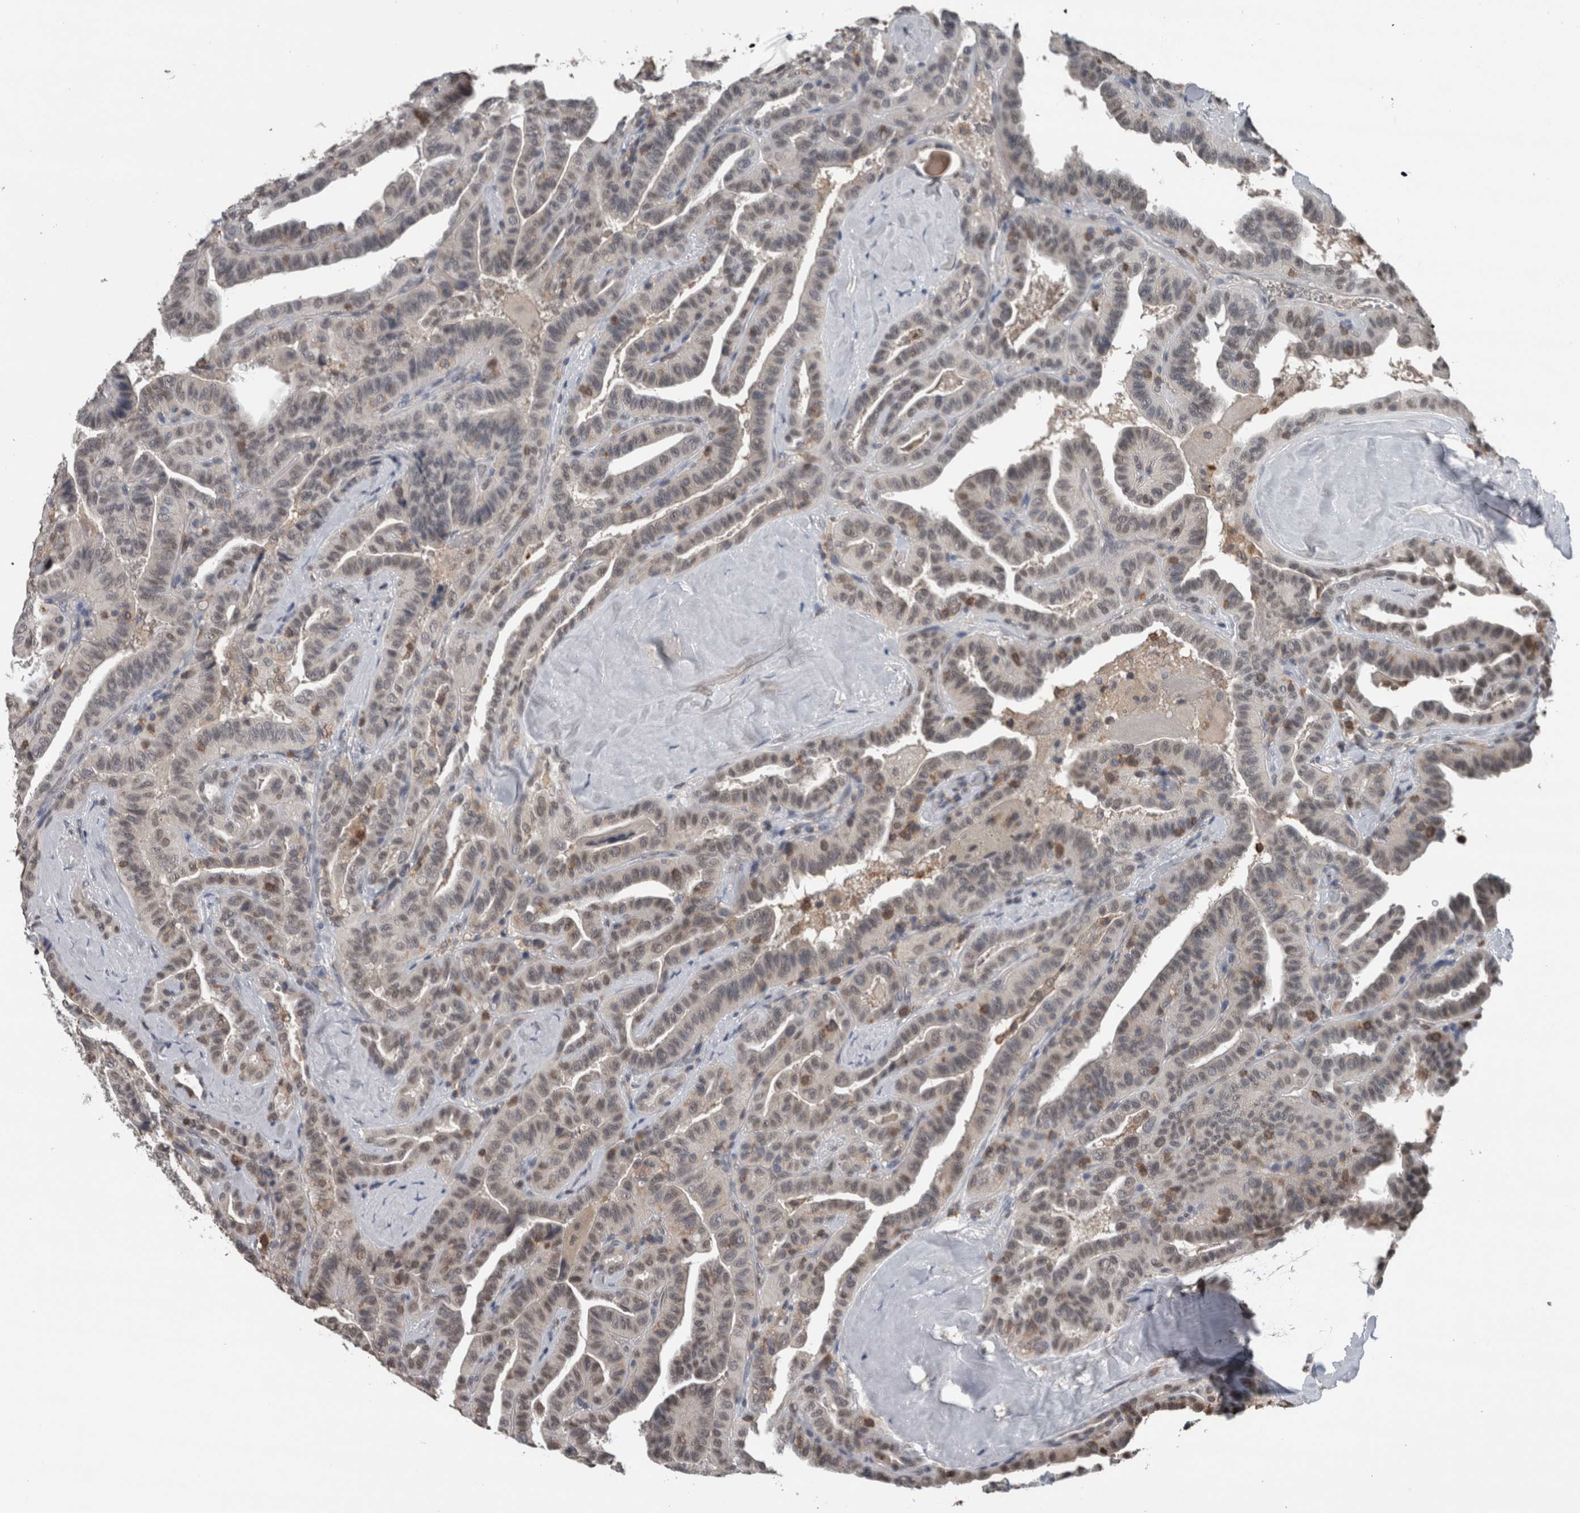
{"staining": {"intensity": "negative", "quantity": "none", "location": "none"}, "tissue": "thyroid cancer", "cell_type": "Tumor cells", "image_type": "cancer", "snomed": [{"axis": "morphology", "description": "Papillary adenocarcinoma, NOS"}, {"axis": "topography", "description": "Thyroid gland"}], "caption": "Immunohistochemistry (IHC) image of neoplastic tissue: human thyroid papillary adenocarcinoma stained with DAB displays no significant protein expression in tumor cells.", "gene": "MAFF", "patient": {"sex": "male", "age": 77}}